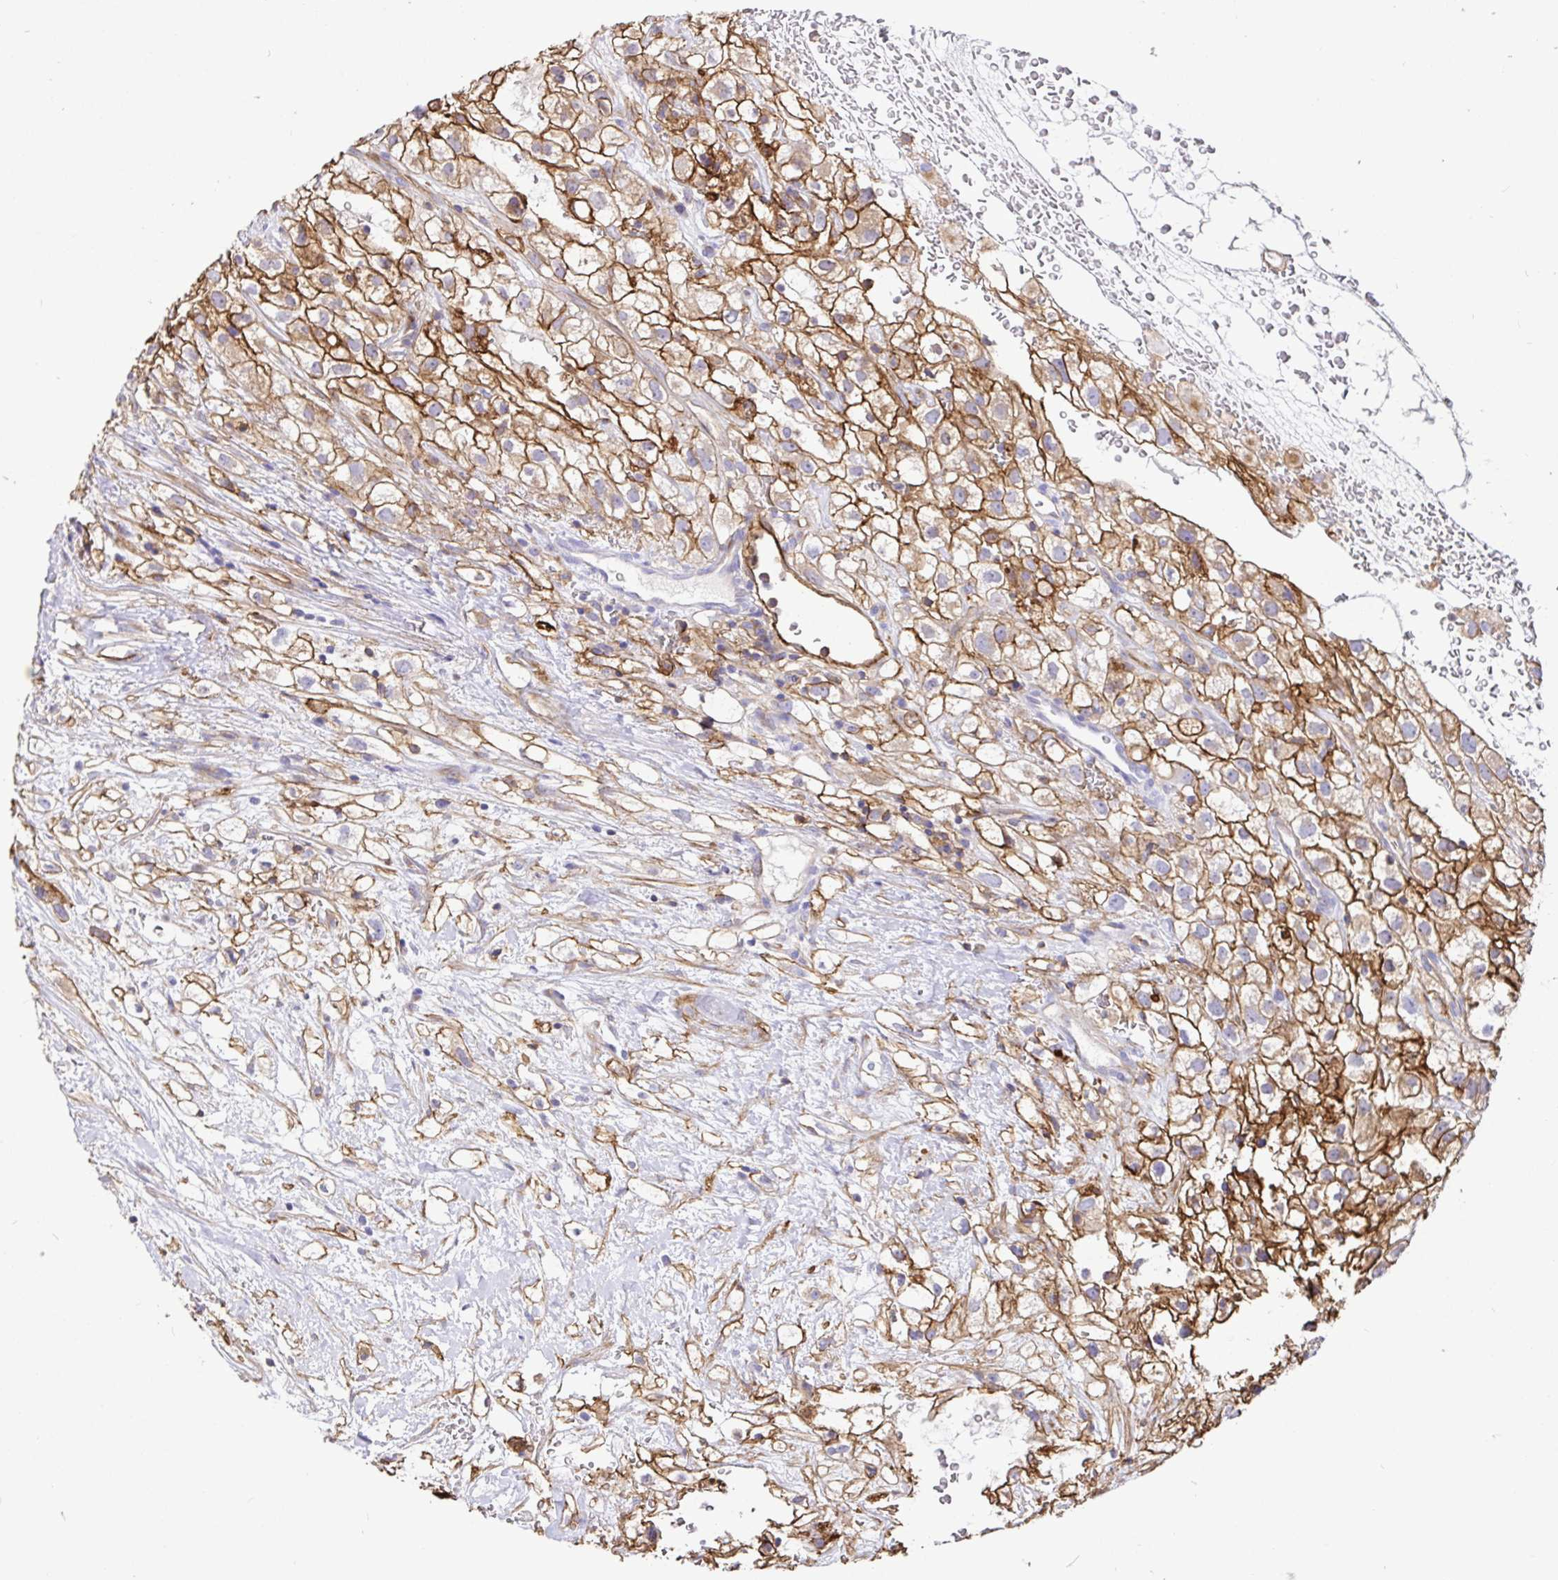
{"staining": {"intensity": "moderate", "quantity": ">75%", "location": "cytoplasmic/membranous"}, "tissue": "renal cancer", "cell_type": "Tumor cells", "image_type": "cancer", "snomed": [{"axis": "morphology", "description": "Adenocarcinoma, NOS"}, {"axis": "topography", "description": "Kidney"}], "caption": "Immunohistochemical staining of human renal cancer (adenocarcinoma) displays moderate cytoplasmic/membranous protein positivity in about >75% of tumor cells. (Brightfield microscopy of DAB IHC at high magnification).", "gene": "ANXA2", "patient": {"sex": "male", "age": 59}}